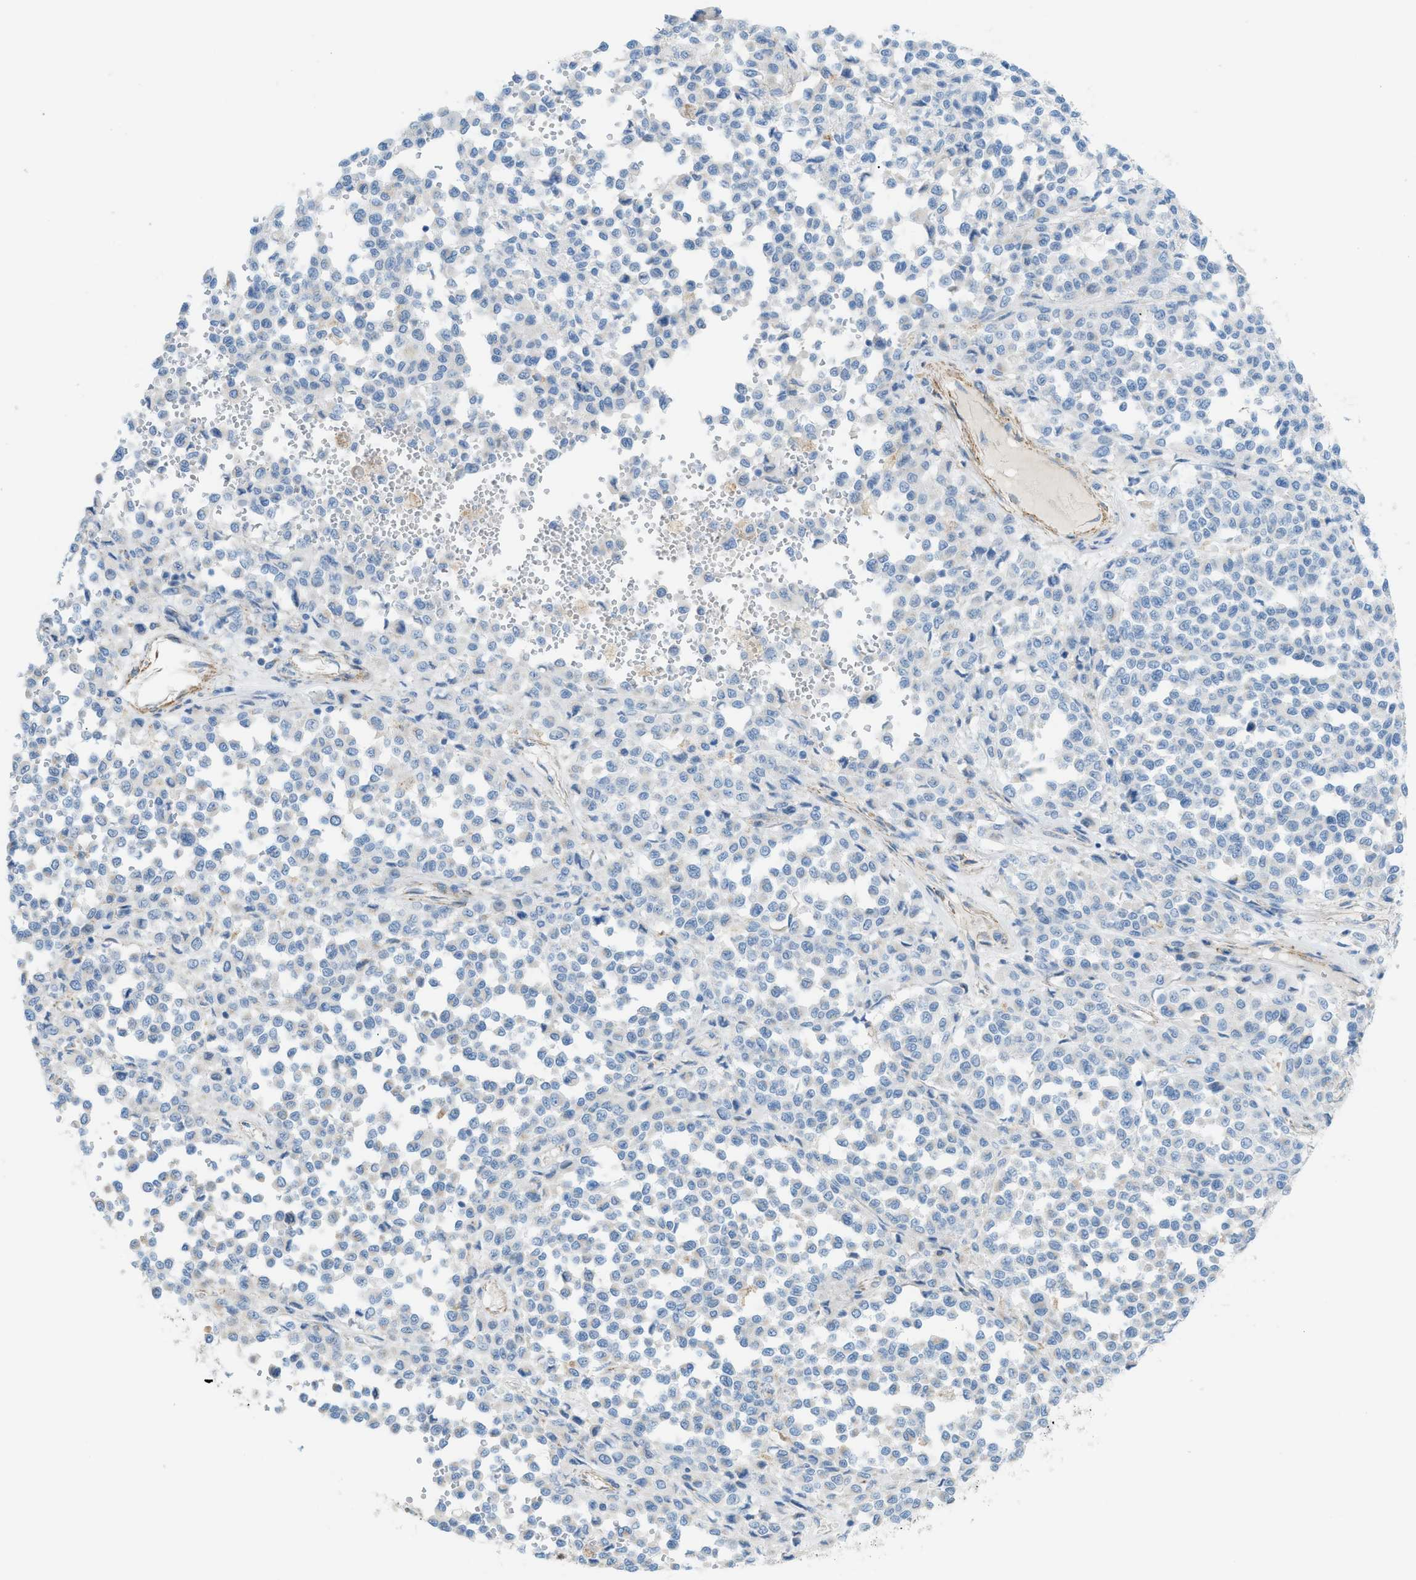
{"staining": {"intensity": "negative", "quantity": "none", "location": "none"}, "tissue": "melanoma", "cell_type": "Tumor cells", "image_type": "cancer", "snomed": [{"axis": "morphology", "description": "Malignant melanoma, Metastatic site"}, {"axis": "topography", "description": "Pancreas"}], "caption": "High magnification brightfield microscopy of malignant melanoma (metastatic site) stained with DAB (brown) and counterstained with hematoxylin (blue): tumor cells show no significant staining.", "gene": "MYH11", "patient": {"sex": "female", "age": 30}}